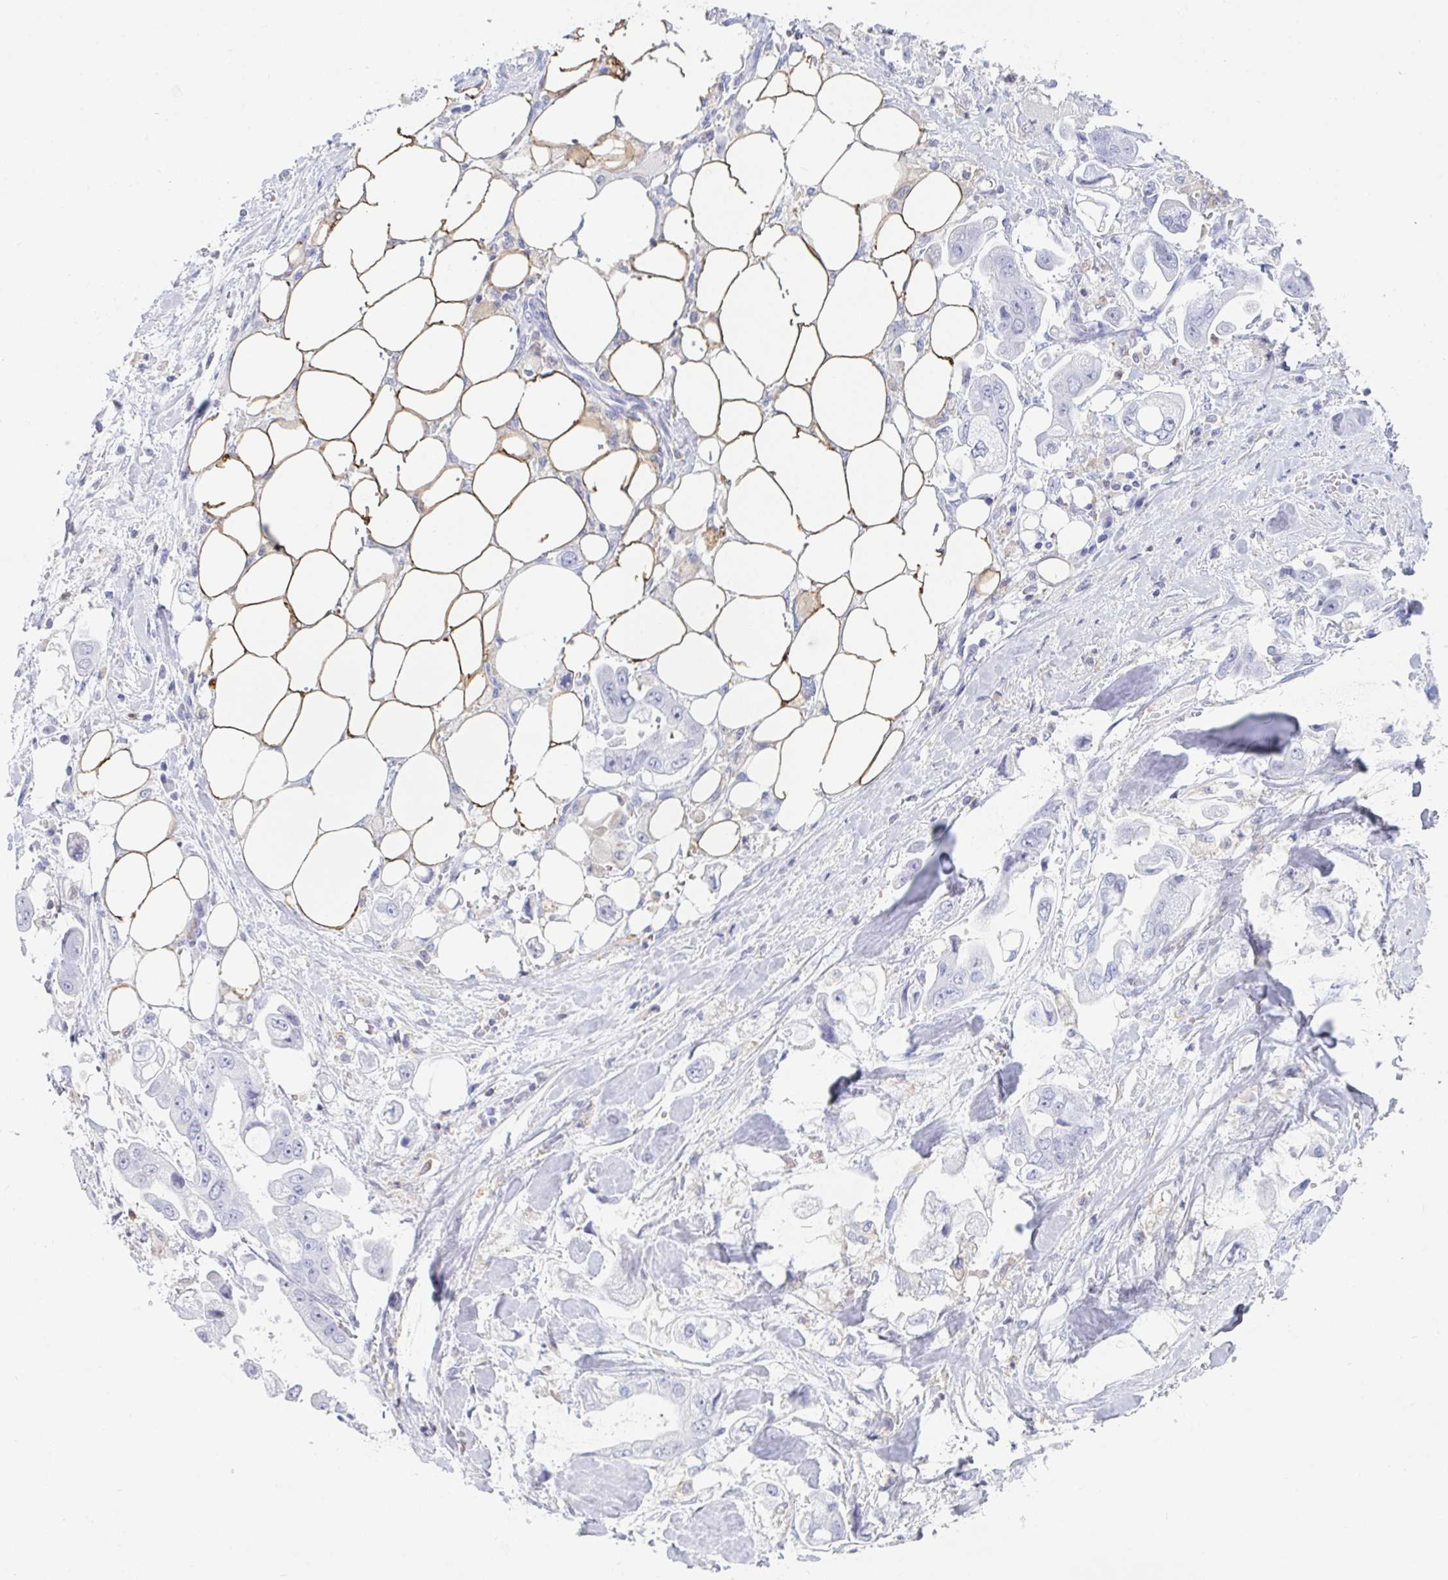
{"staining": {"intensity": "negative", "quantity": "none", "location": "none"}, "tissue": "stomach cancer", "cell_type": "Tumor cells", "image_type": "cancer", "snomed": [{"axis": "morphology", "description": "Adenocarcinoma, NOS"}, {"axis": "topography", "description": "Stomach"}], "caption": "IHC histopathology image of human stomach cancer stained for a protein (brown), which displays no staining in tumor cells.", "gene": "MYO1F", "patient": {"sex": "male", "age": 62}}